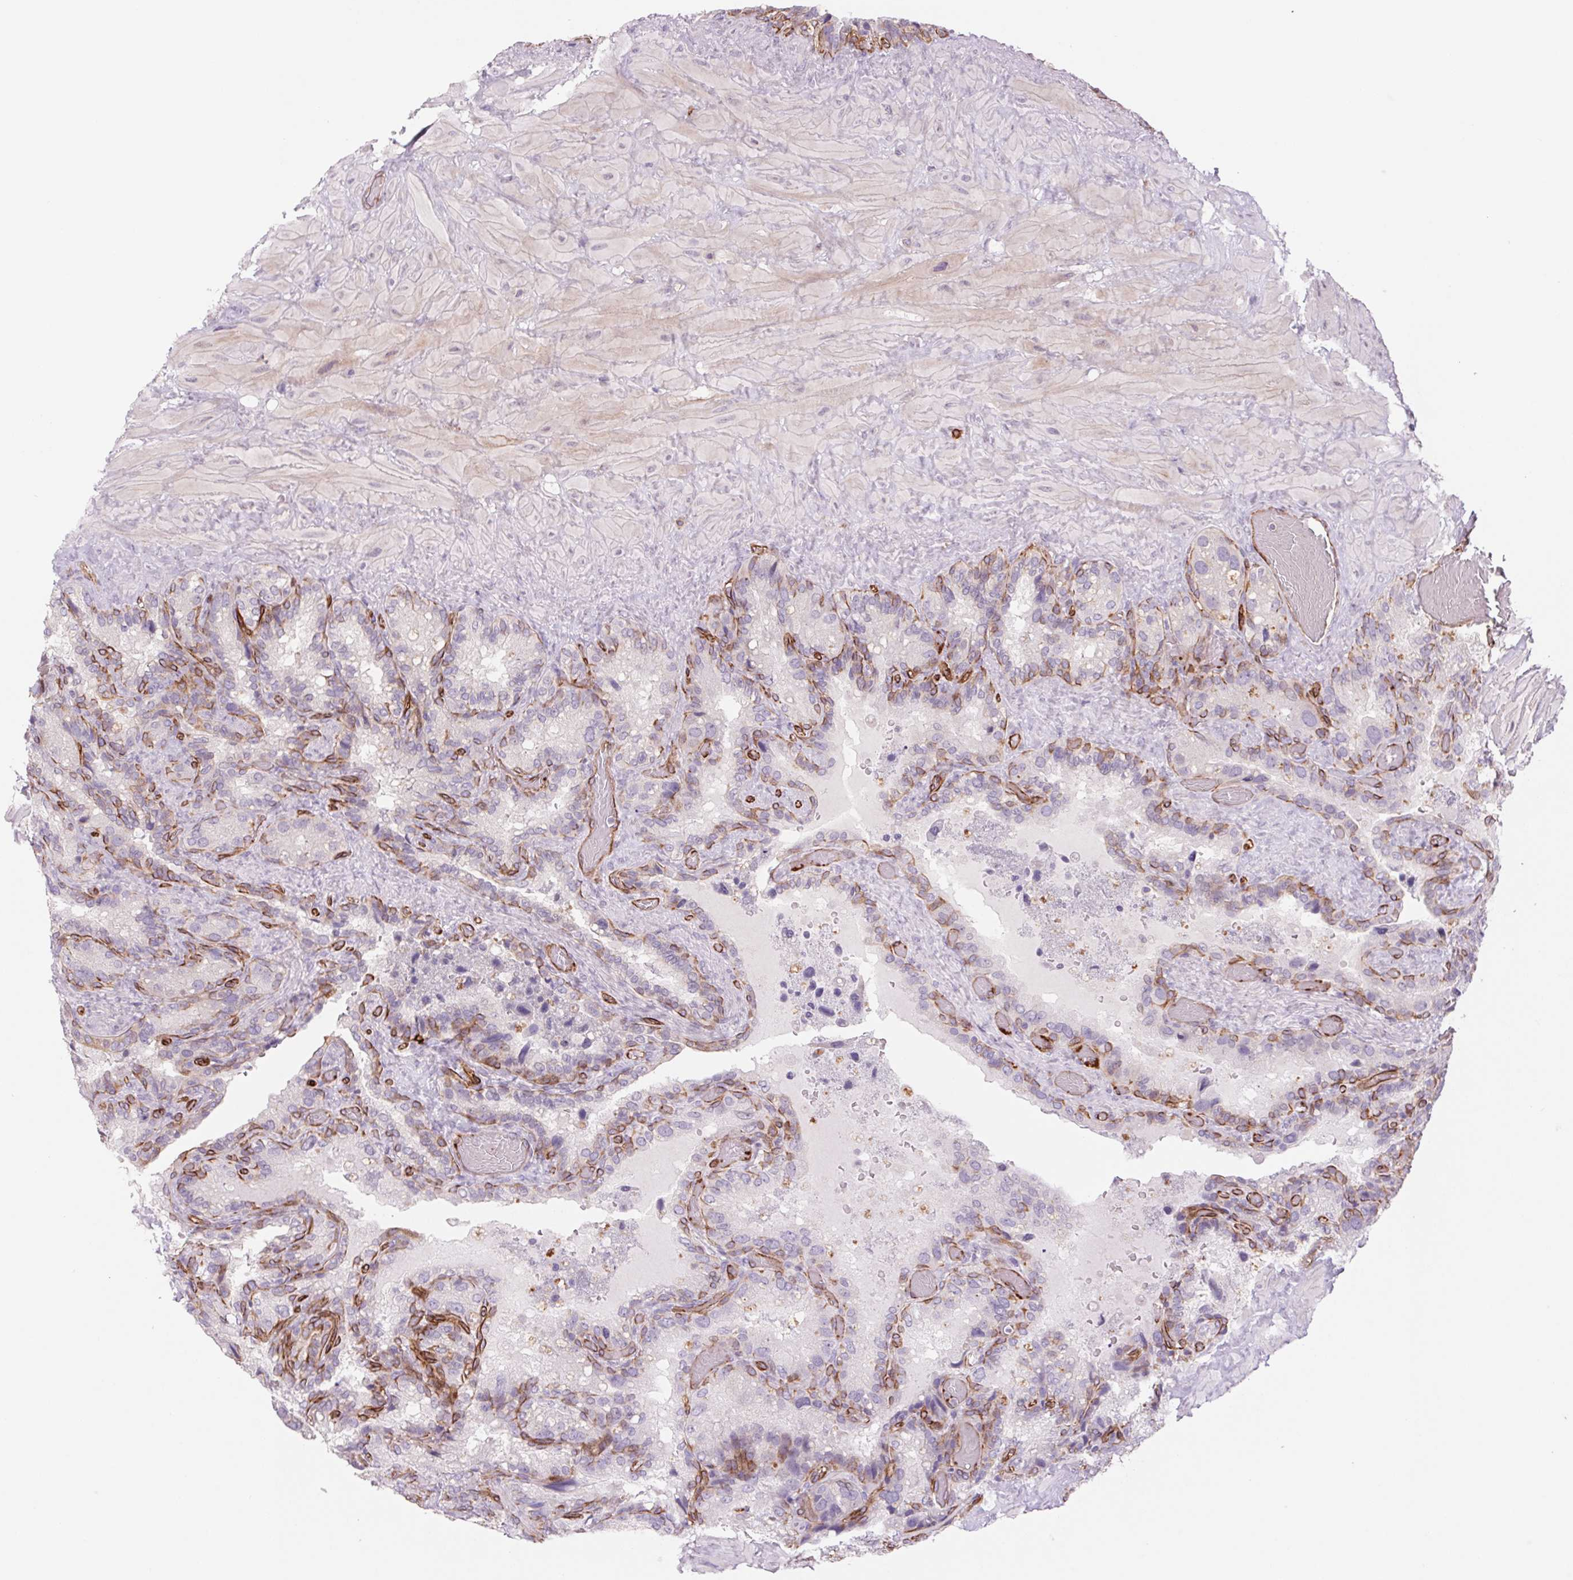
{"staining": {"intensity": "moderate", "quantity": "25%-75%", "location": "cytoplasmic/membranous"}, "tissue": "seminal vesicle", "cell_type": "Glandular cells", "image_type": "normal", "snomed": [{"axis": "morphology", "description": "Normal tissue, NOS"}, {"axis": "topography", "description": "Seminal veicle"}], "caption": "Protein staining by immunohistochemistry (IHC) exhibits moderate cytoplasmic/membranous expression in about 25%-75% of glandular cells in benign seminal vesicle. (DAB (3,3'-diaminobenzidine) IHC, brown staining for protein, blue staining for nuclei).", "gene": "MS4A13", "patient": {"sex": "male", "age": 60}}